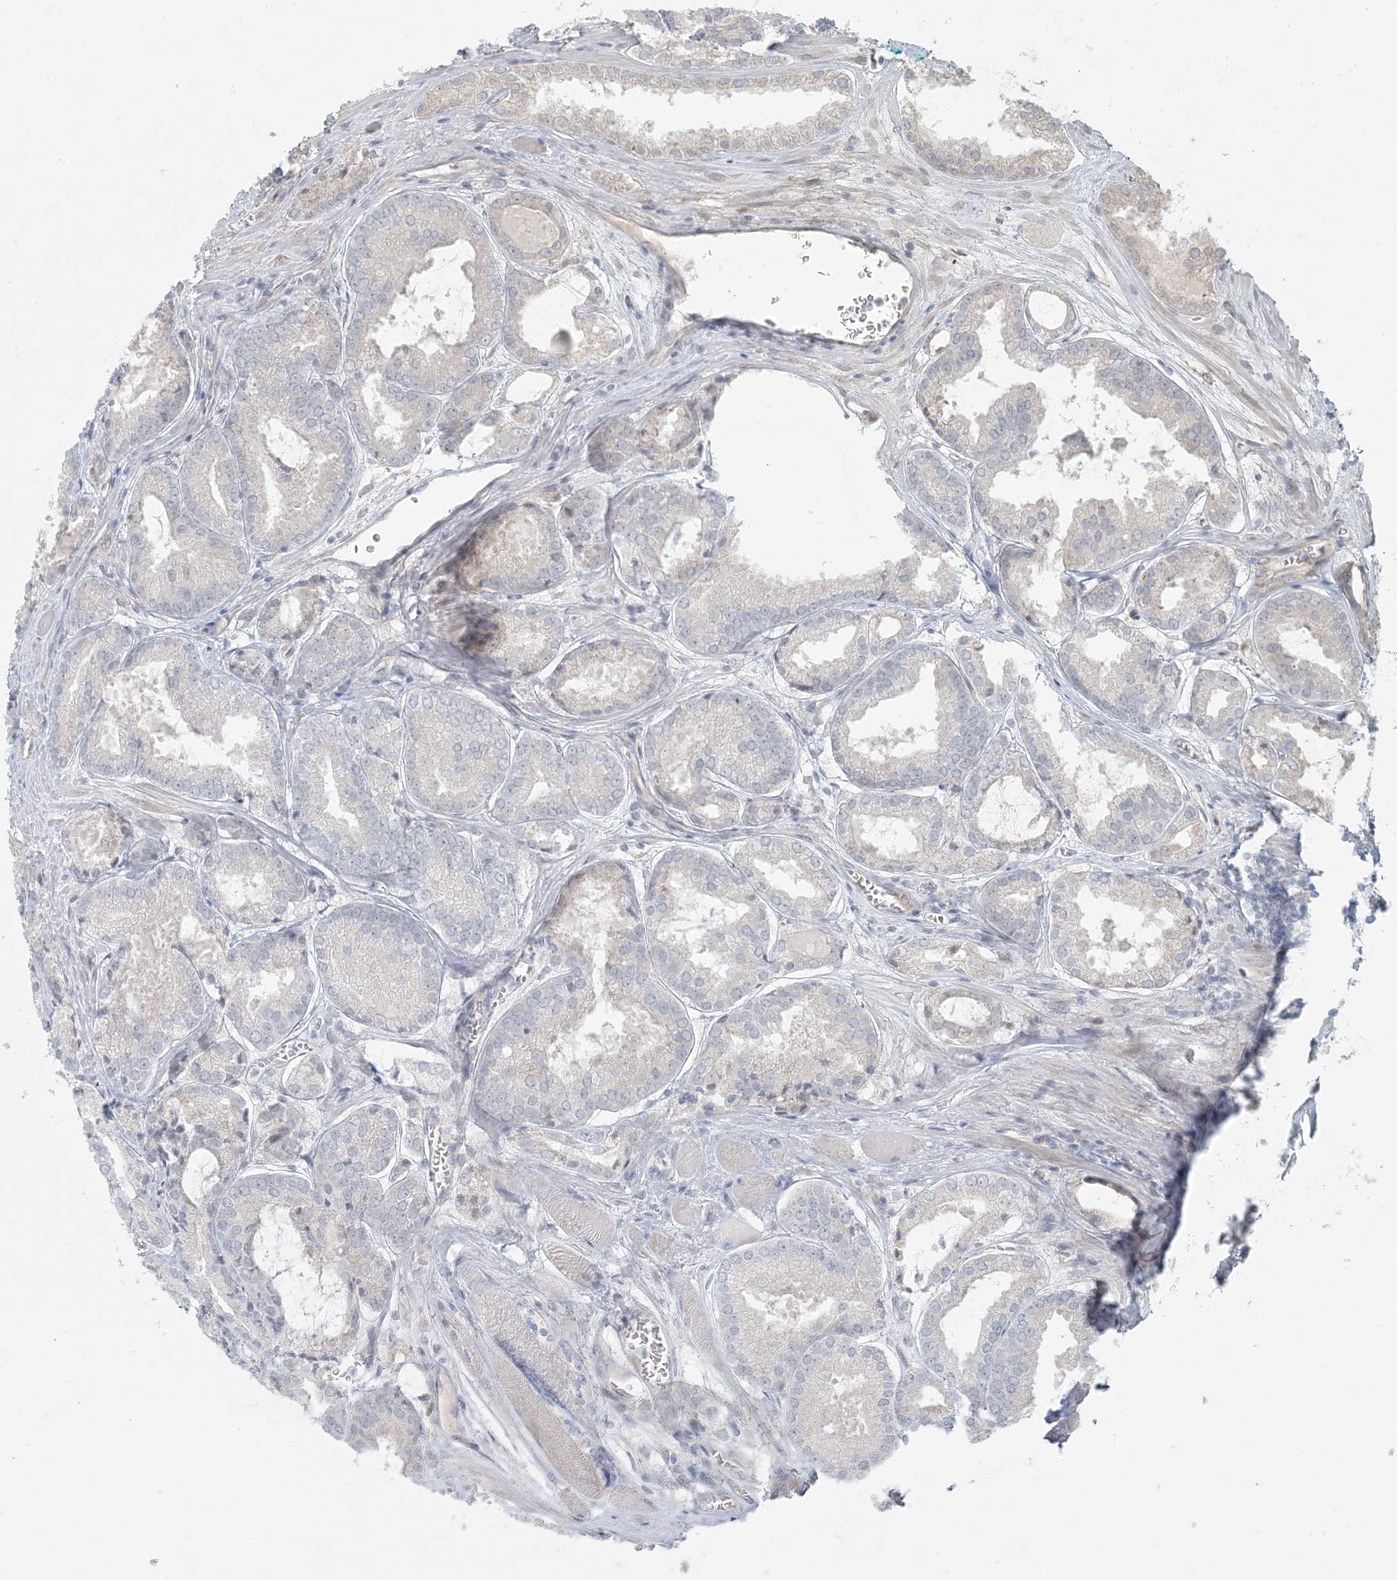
{"staining": {"intensity": "negative", "quantity": "none", "location": "none"}, "tissue": "prostate cancer", "cell_type": "Tumor cells", "image_type": "cancer", "snomed": [{"axis": "morphology", "description": "Adenocarcinoma, Low grade"}, {"axis": "topography", "description": "Prostate"}], "caption": "Immunohistochemistry (IHC) image of neoplastic tissue: human prostate low-grade adenocarcinoma stained with DAB (3,3'-diaminobenzidine) displays no significant protein expression in tumor cells.", "gene": "HACL1", "patient": {"sex": "male", "age": 67}}